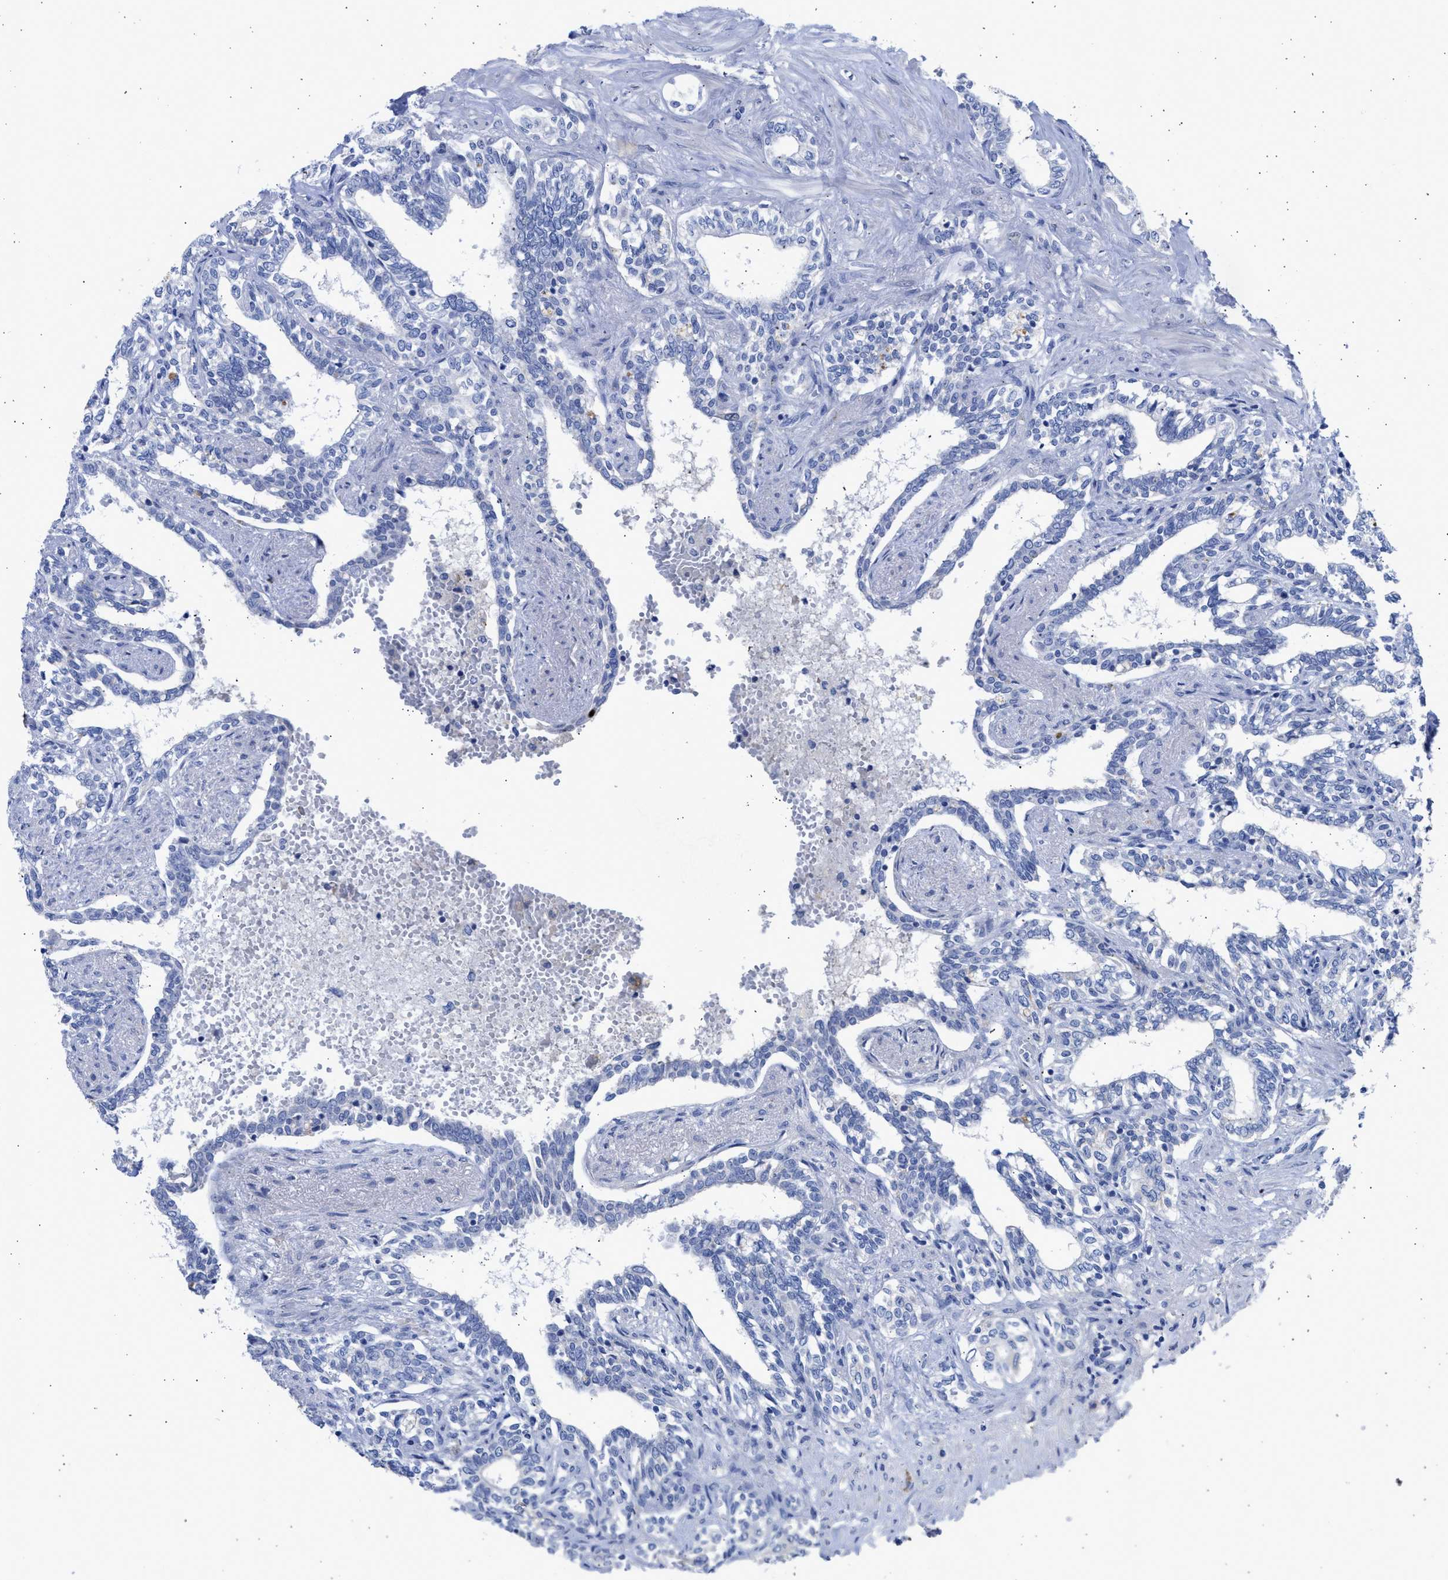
{"staining": {"intensity": "negative", "quantity": "none", "location": "none"}, "tissue": "seminal vesicle", "cell_type": "Glandular cells", "image_type": "normal", "snomed": [{"axis": "morphology", "description": "Normal tissue, NOS"}, {"axis": "morphology", "description": "Adenocarcinoma, High grade"}, {"axis": "topography", "description": "Prostate"}, {"axis": "topography", "description": "Seminal veicle"}], "caption": "Immunohistochemistry histopathology image of normal human seminal vesicle stained for a protein (brown), which demonstrates no staining in glandular cells.", "gene": "RSPH1", "patient": {"sex": "male", "age": 55}}